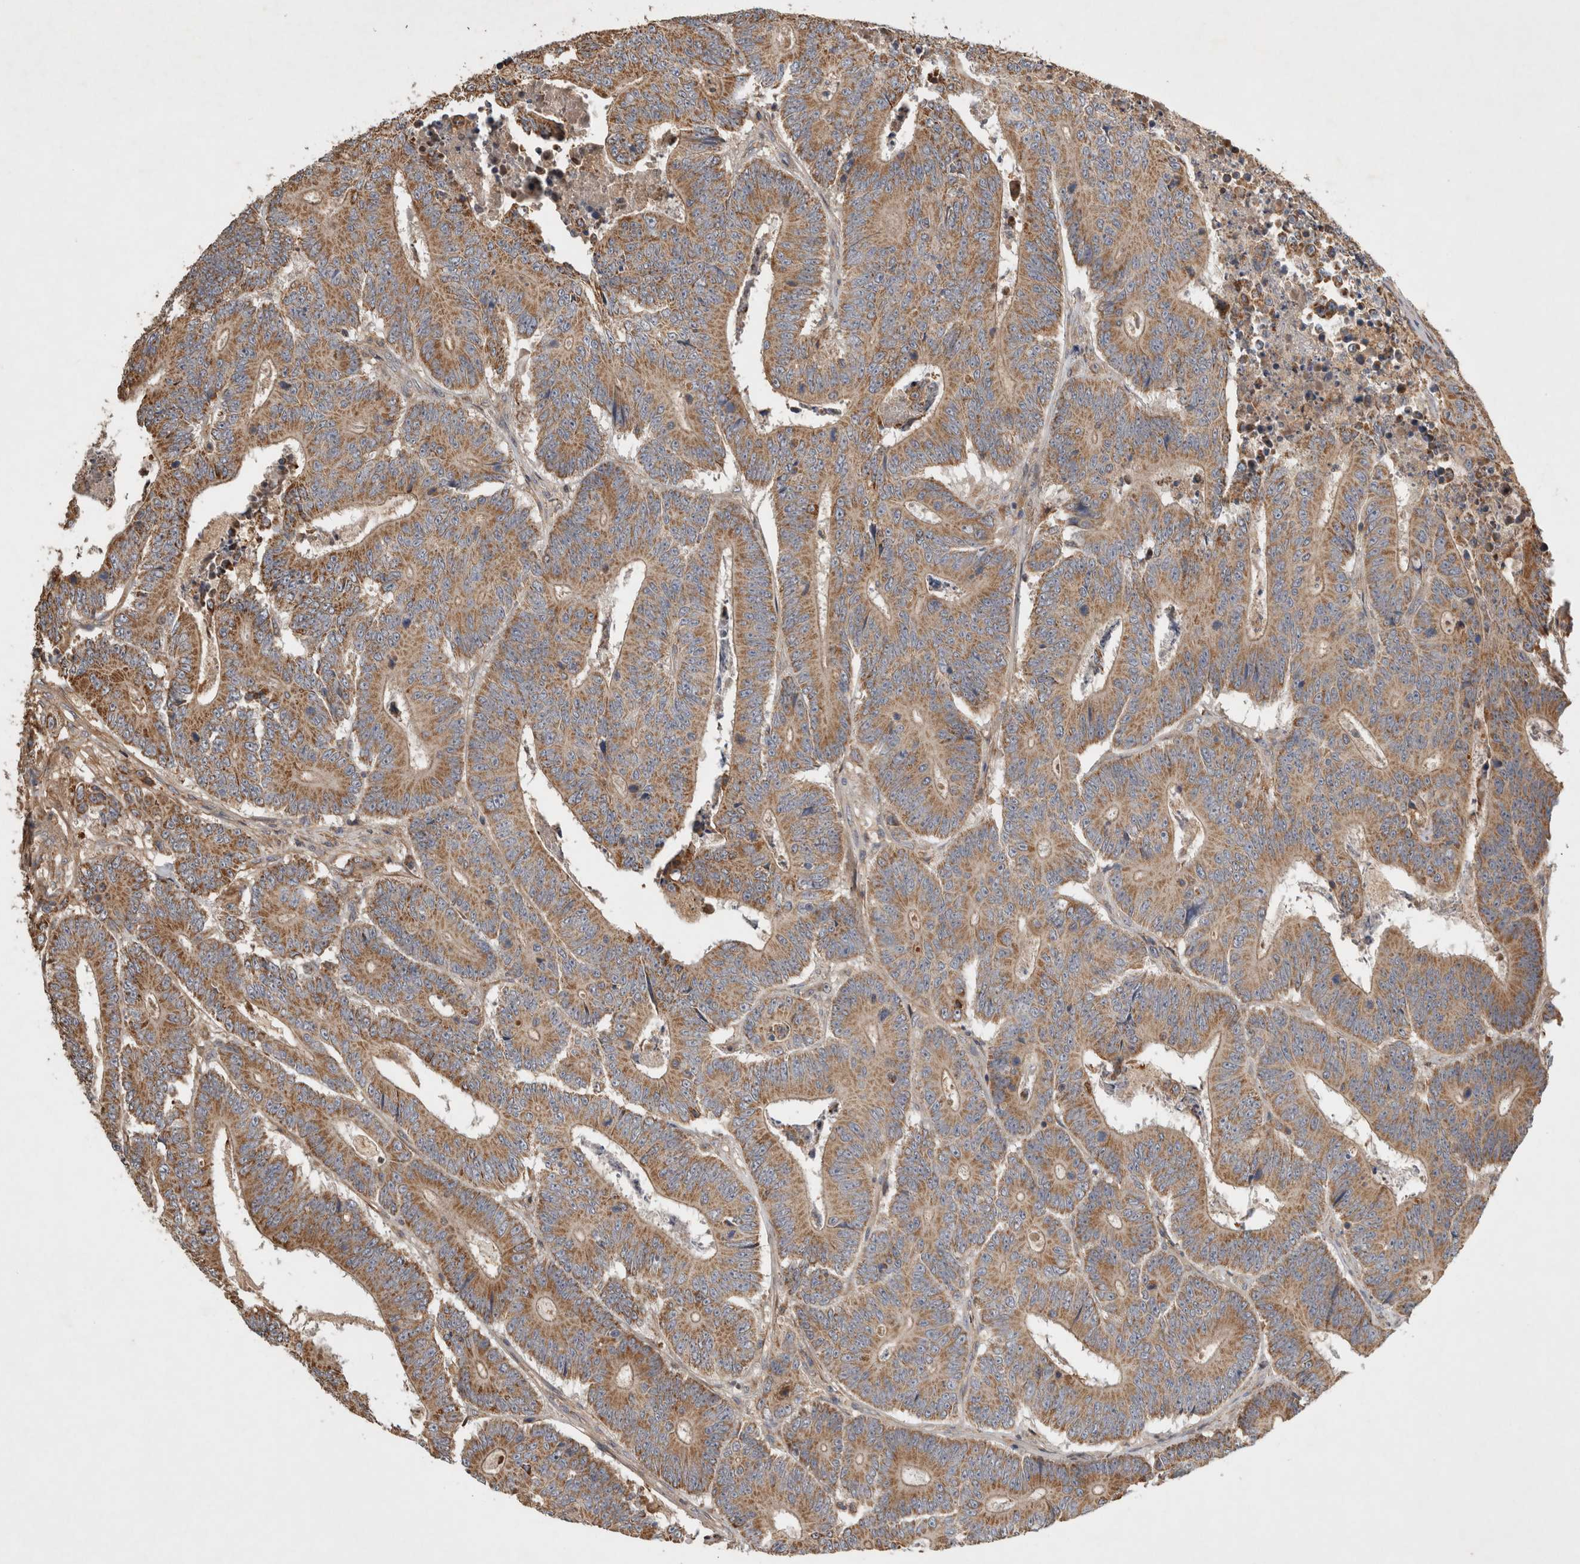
{"staining": {"intensity": "moderate", "quantity": ">75%", "location": "cytoplasmic/membranous"}, "tissue": "colorectal cancer", "cell_type": "Tumor cells", "image_type": "cancer", "snomed": [{"axis": "morphology", "description": "Adenocarcinoma, NOS"}, {"axis": "topography", "description": "Colon"}], "caption": "Protein analysis of adenocarcinoma (colorectal) tissue shows moderate cytoplasmic/membranous expression in about >75% of tumor cells. The protein of interest is stained brown, and the nuclei are stained in blue (DAB IHC with brightfield microscopy, high magnification).", "gene": "SERAC1", "patient": {"sex": "male", "age": 83}}